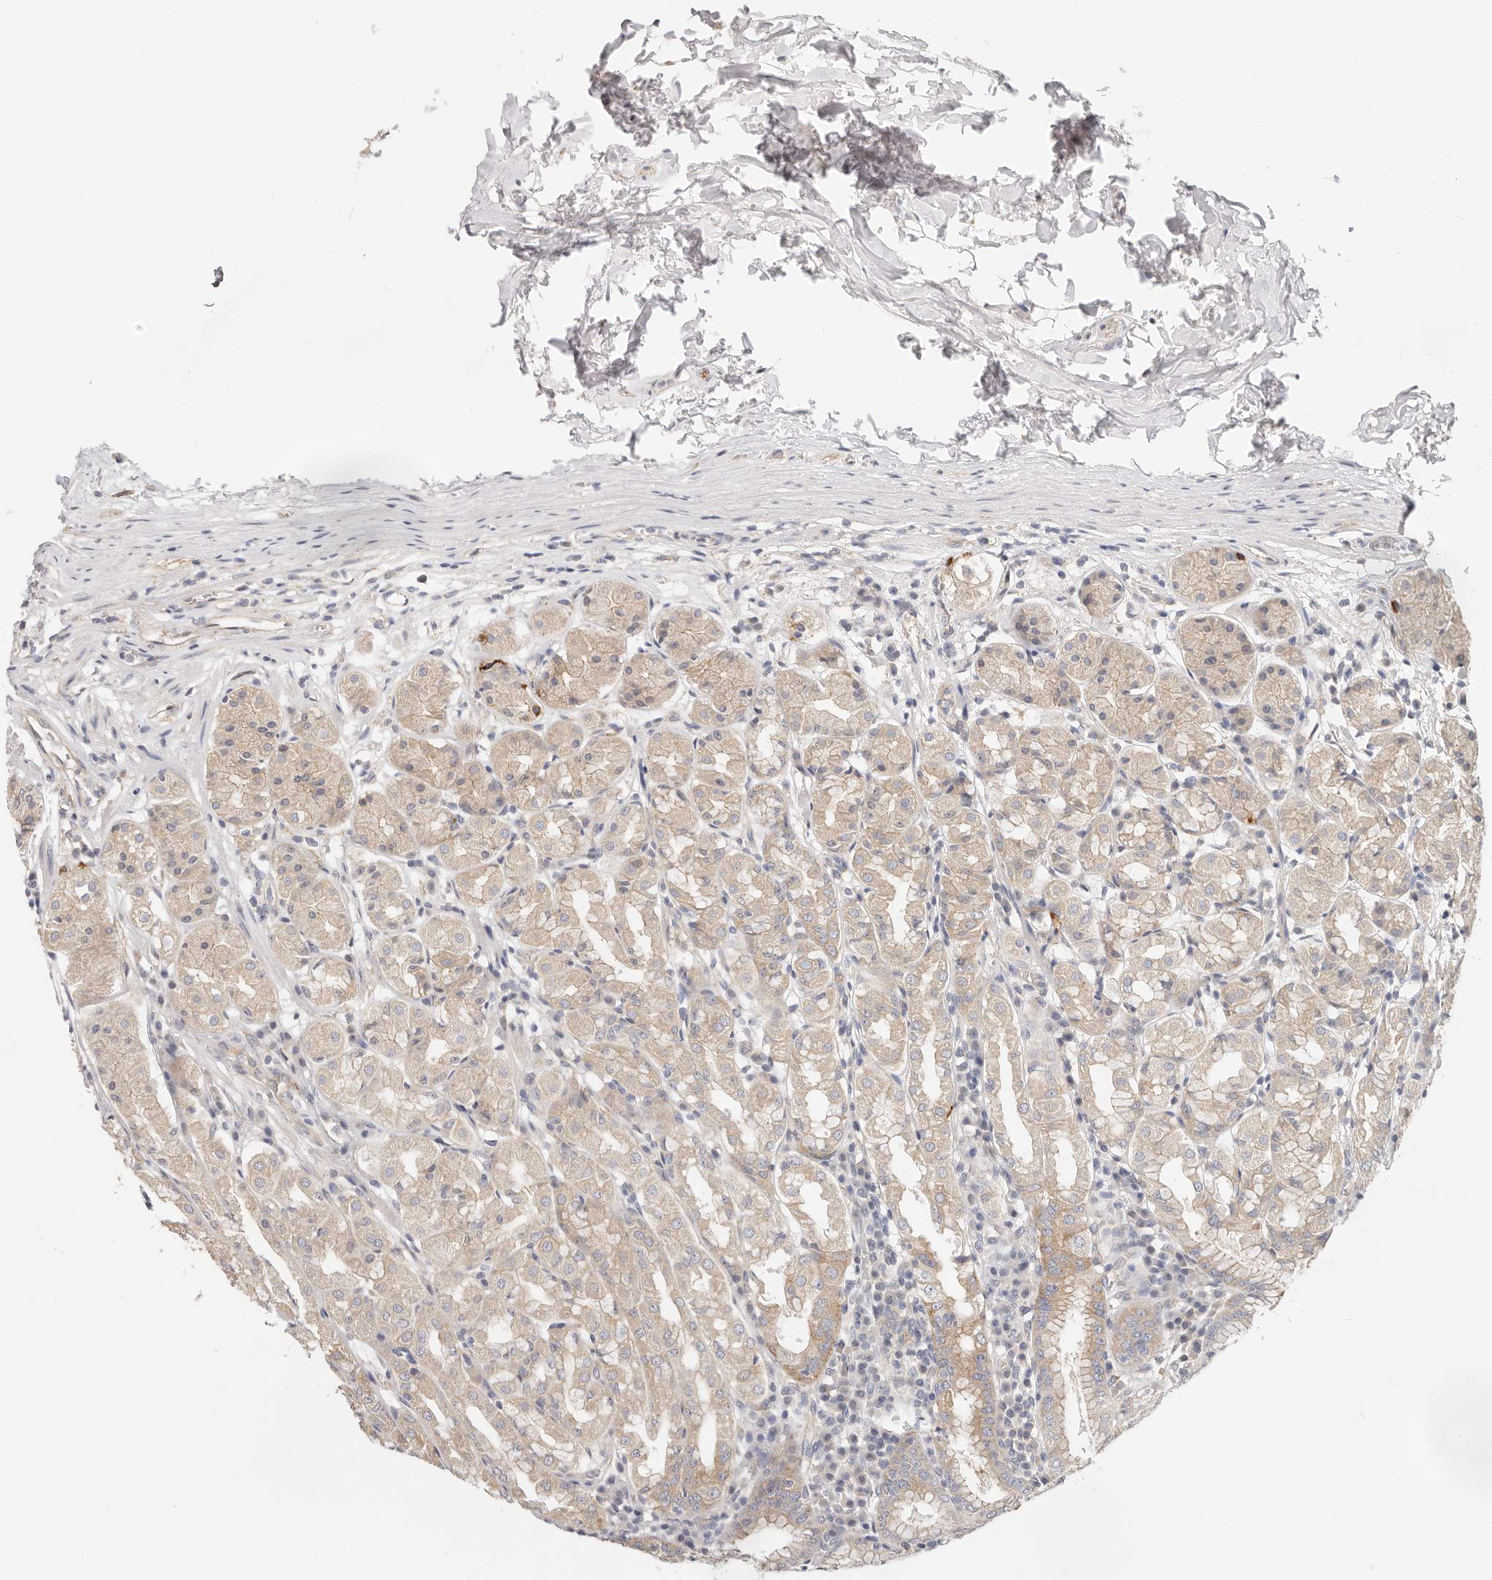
{"staining": {"intensity": "moderate", "quantity": "<25%", "location": "cytoplasmic/membranous"}, "tissue": "stomach", "cell_type": "Glandular cells", "image_type": "normal", "snomed": [{"axis": "morphology", "description": "Normal tissue, NOS"}, {"axis": "topography", "description": "Stomach"}, {"axis": "topography", "description": "Stomach, lower"}], "caption": "This micrograph displays IHC staining of normal human stomach, with low moderate cytoplasmic/membranous positivity in about <25% of glandular cells.", "gene": "AFDN", "patient": {"sex": "female", "age": 56}}